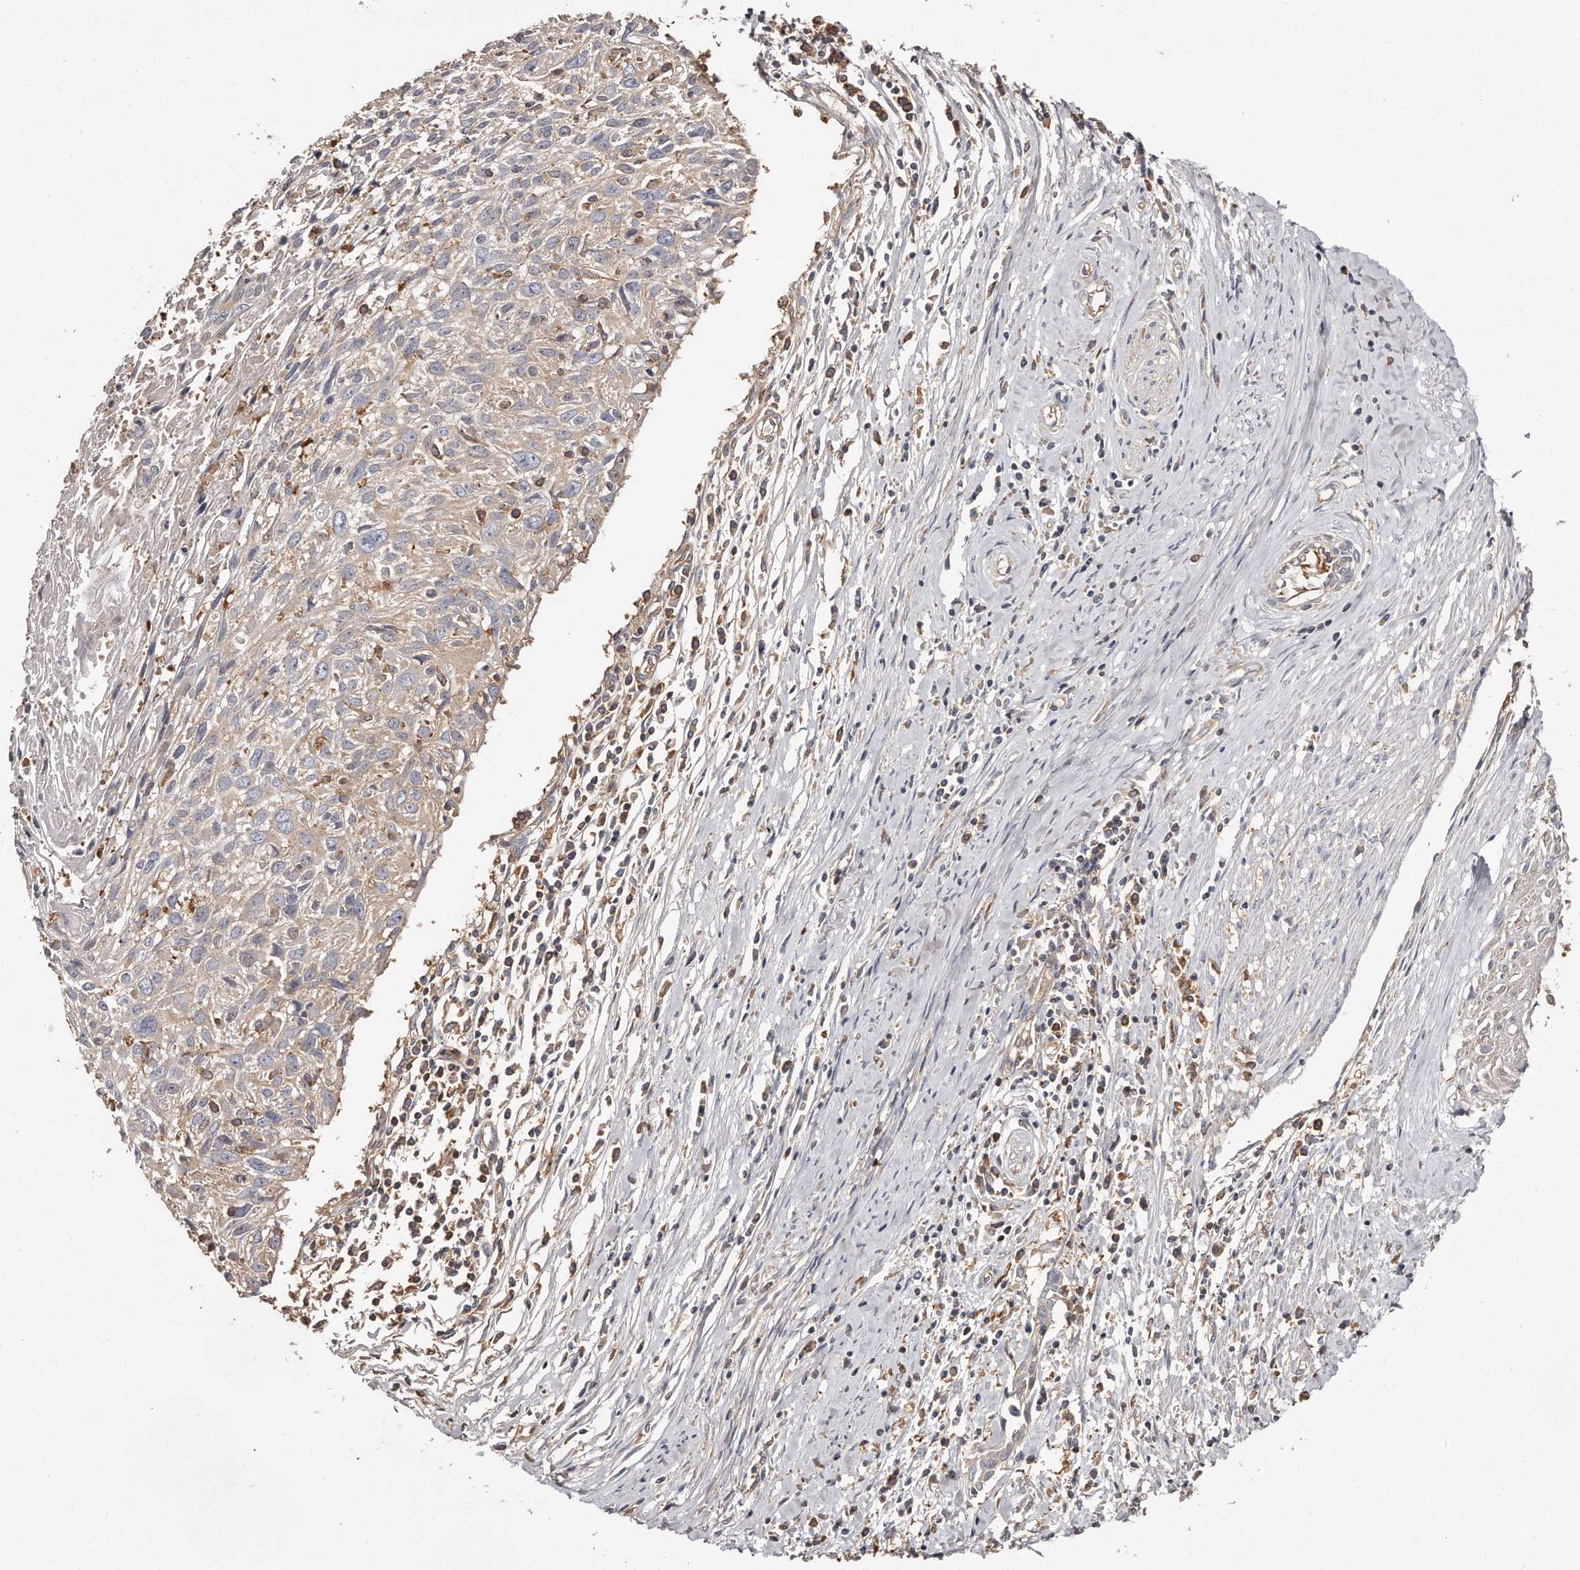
{"staining": {"intensity": "weak", "quantity": "<25%", "location": "cytoplasmic/membranous"}, "tissue": "cervical cancer", "cell_type": "Tumor cells", "image_type": "cancer", "snomed": [{"axis": "morphology", "description": "Squamous cell carcinoma, NOS"}, {"axis": "topography", "description": "Cervix"}], "caption": "DAB (3,3'-diaminobenzidine) immunohistochemical staining of human cervical squamous cell carcinoma exhibits no significant staining in tumor cells.", "gene": "CAP1", "patient": {"sex": "female", "age": 51}}